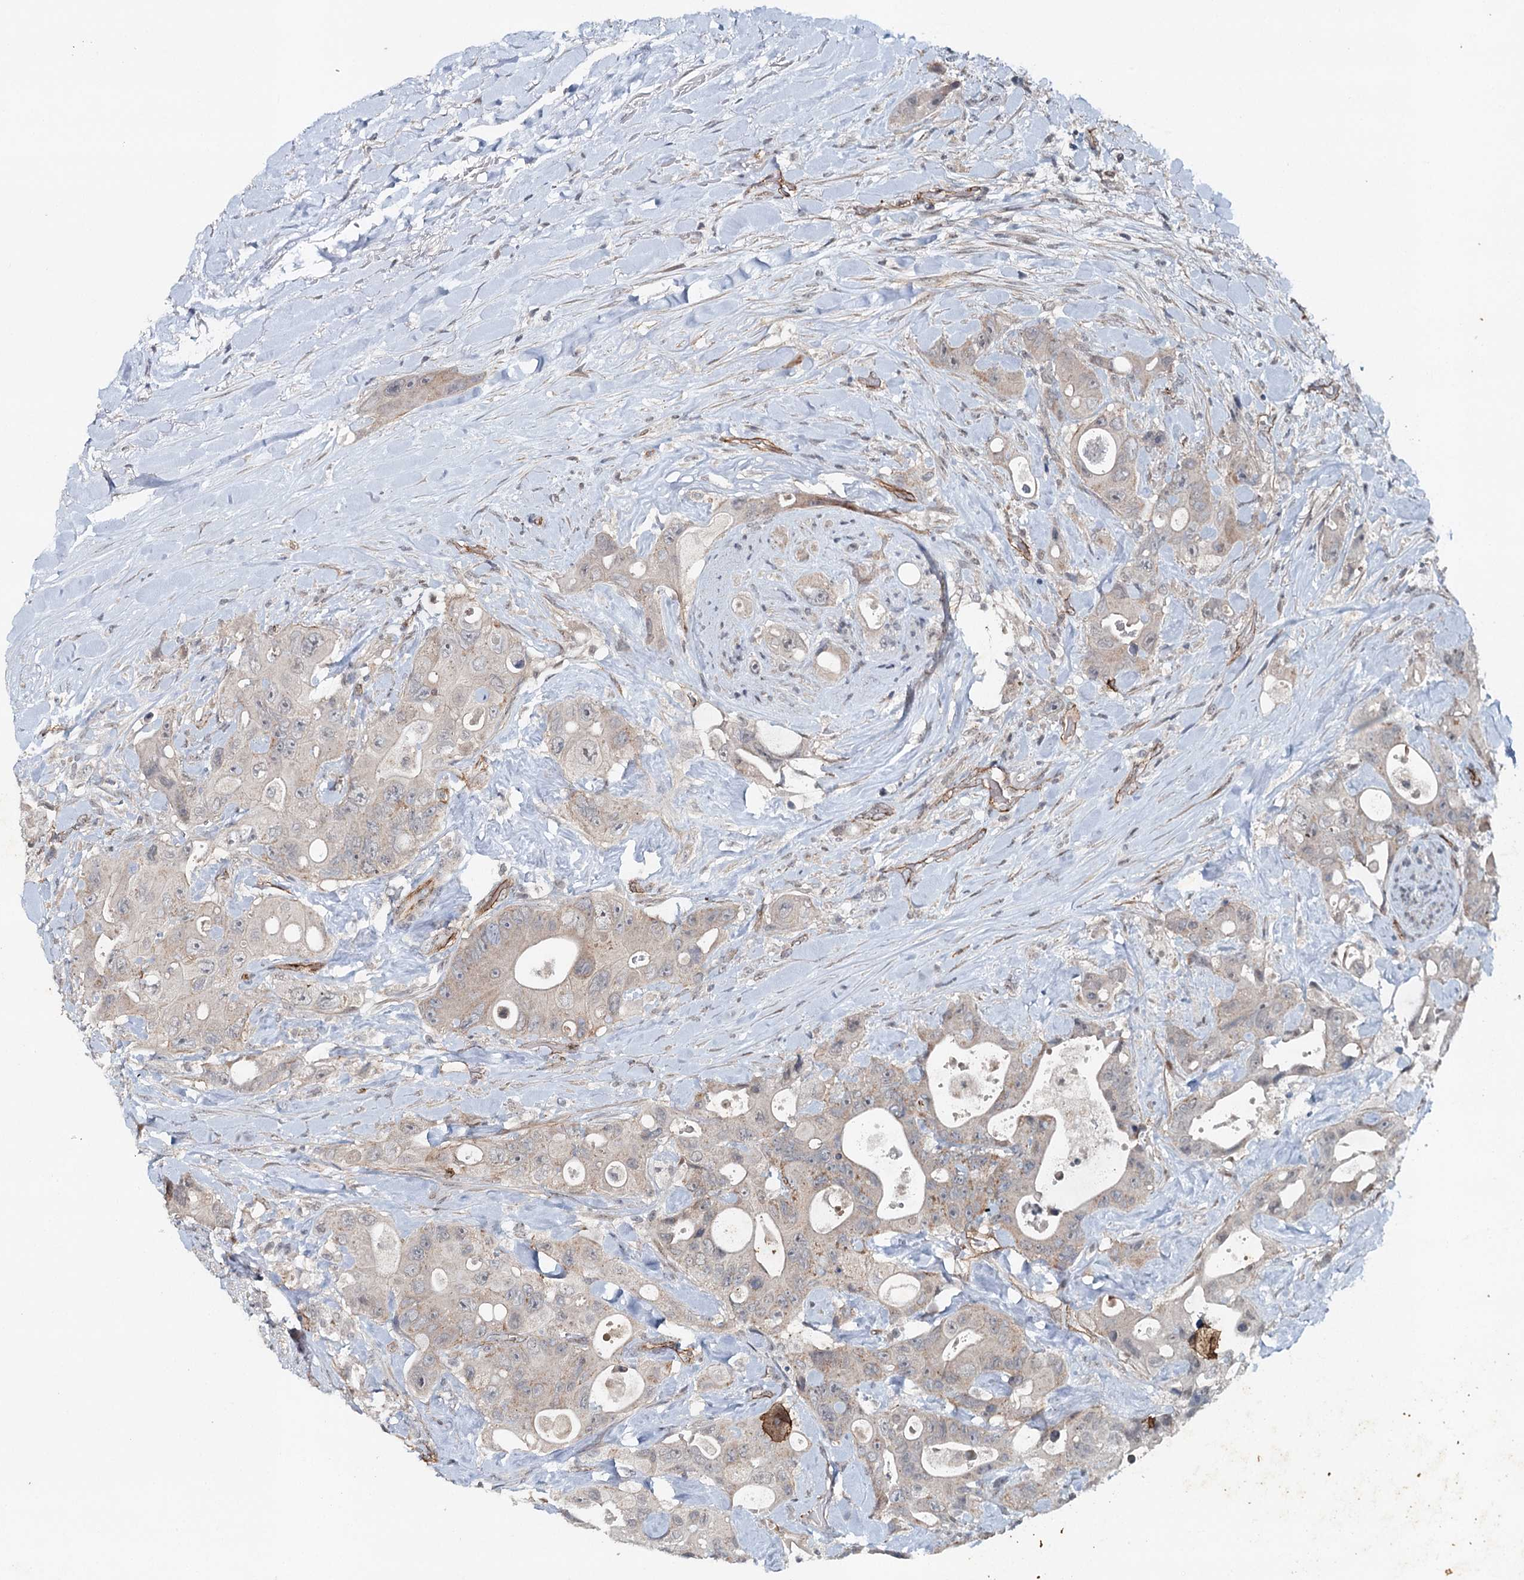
{"staining": {"intensity": "weak", "quantity": "25%-75%", "location": "cytoplasmic/membranous"}, "tissue": "colorectal cancer", "cell_type": "Tumor cells", "image_type": "cancer", "snomed": [{"axis": "morphology", "description": "Adenocarcinoma, NOS"}, {"axis": "topography", "description": "Colon"}], "caption": "IHC of human colorectal cancer (adenocarcinoma) displays low levels of weak cytoplasmic/membranous positivity in approximately 25%-75% of tumor cells. Nuclei are stained in blue.", "gene": "SYNPO", "patient": {"sex": "female", "age": 46}}